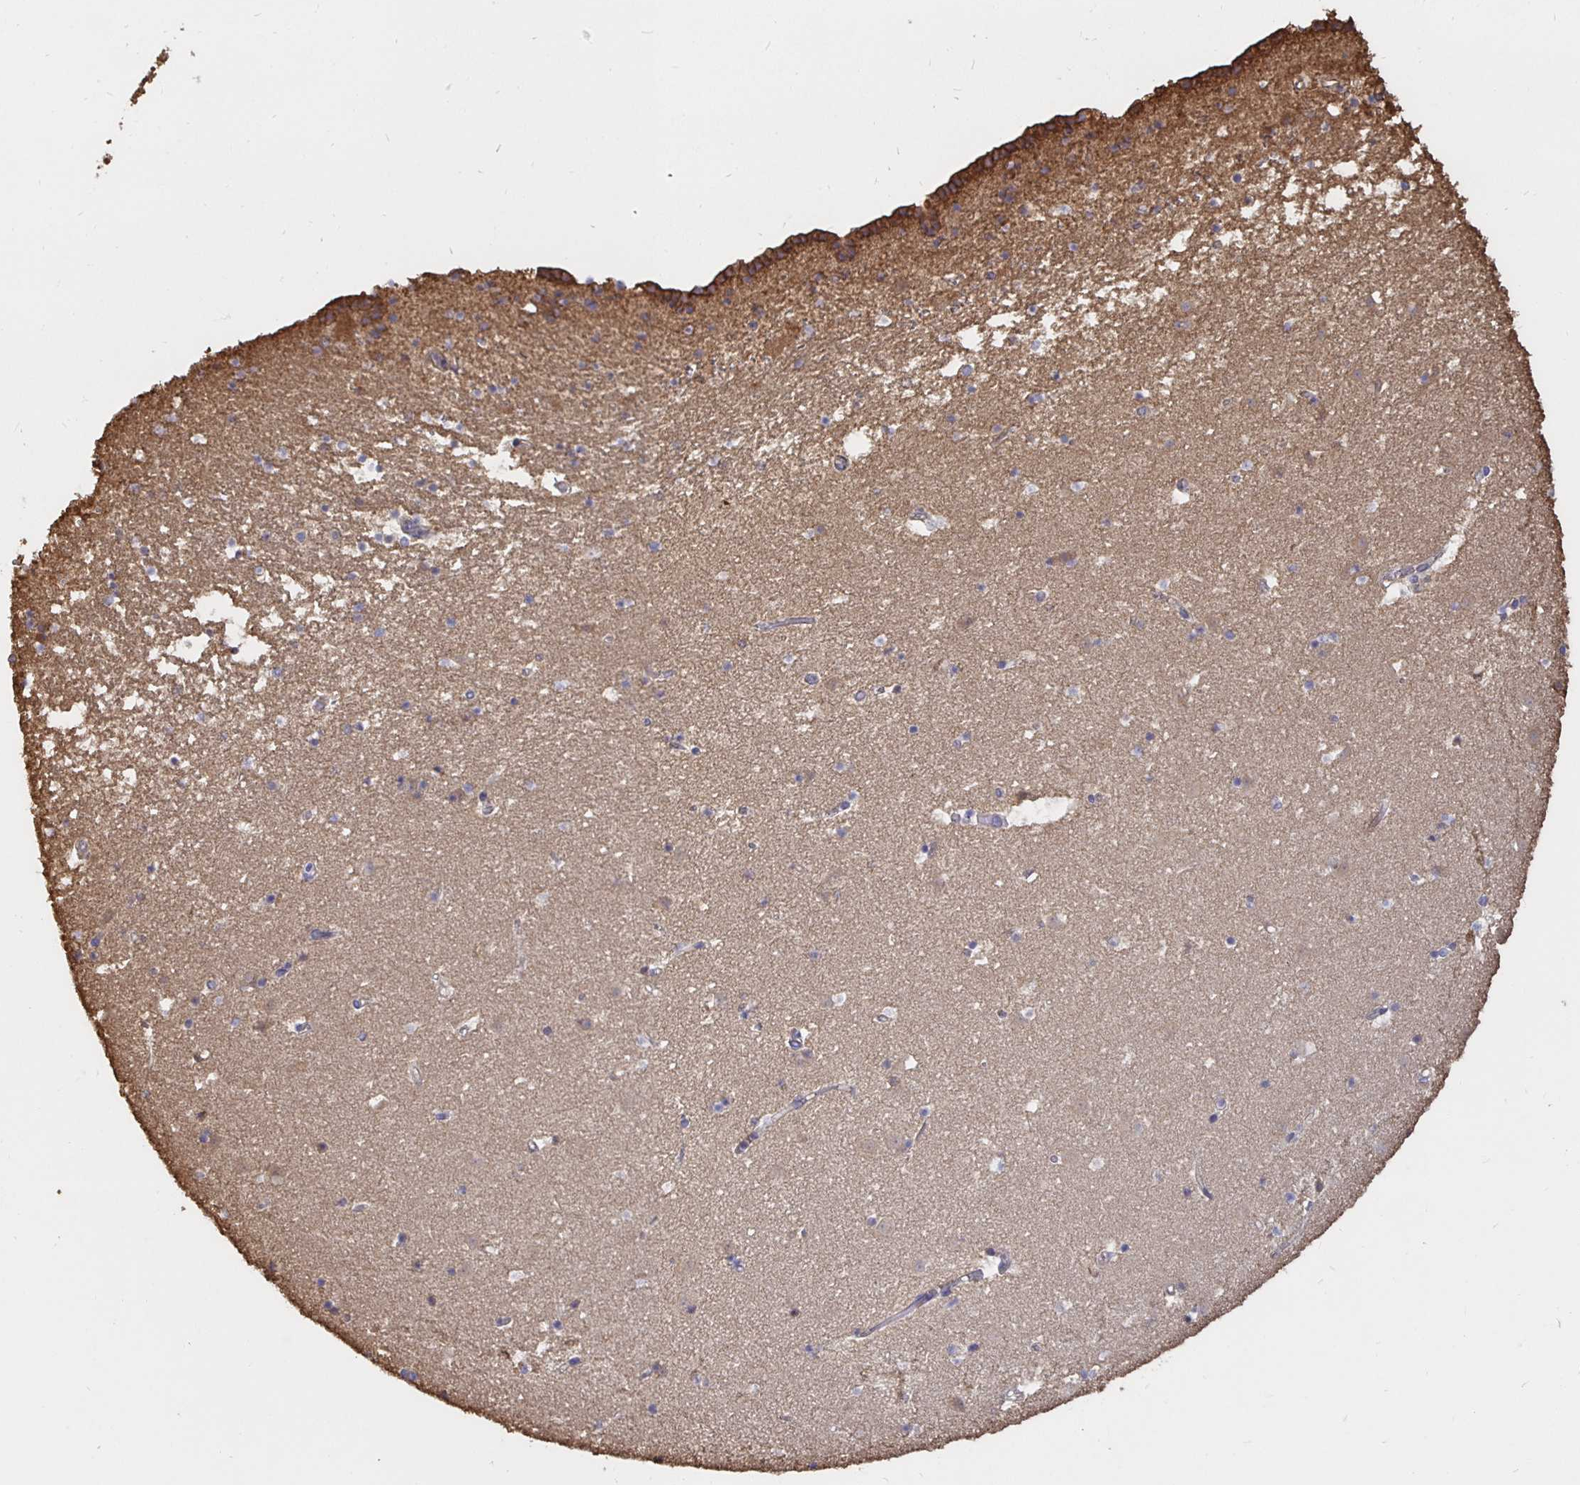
{"staining": {"intensity": "moderate", "quantity": "<25%", "location": "cytoplasmic/membranous"}, "tissue": "caudate", "cell_type": "Glial cells", "image_type": "normal", "snomed": [{"axis": "morphology", "description": "Normal tissue, NOS"}, {"axis": "topography", "description": "Lateral ventricle wall"}], "caption": "IHC (DAB (3,3'-diaminobenzidine)) staining of unremarkable caudate exhibits moderate cytoplasmic/membranous protein positivity in approximately <25% of glial cells.", "gene": "ARHGEF39", "patient": {"sex": "female", "age": 42}}